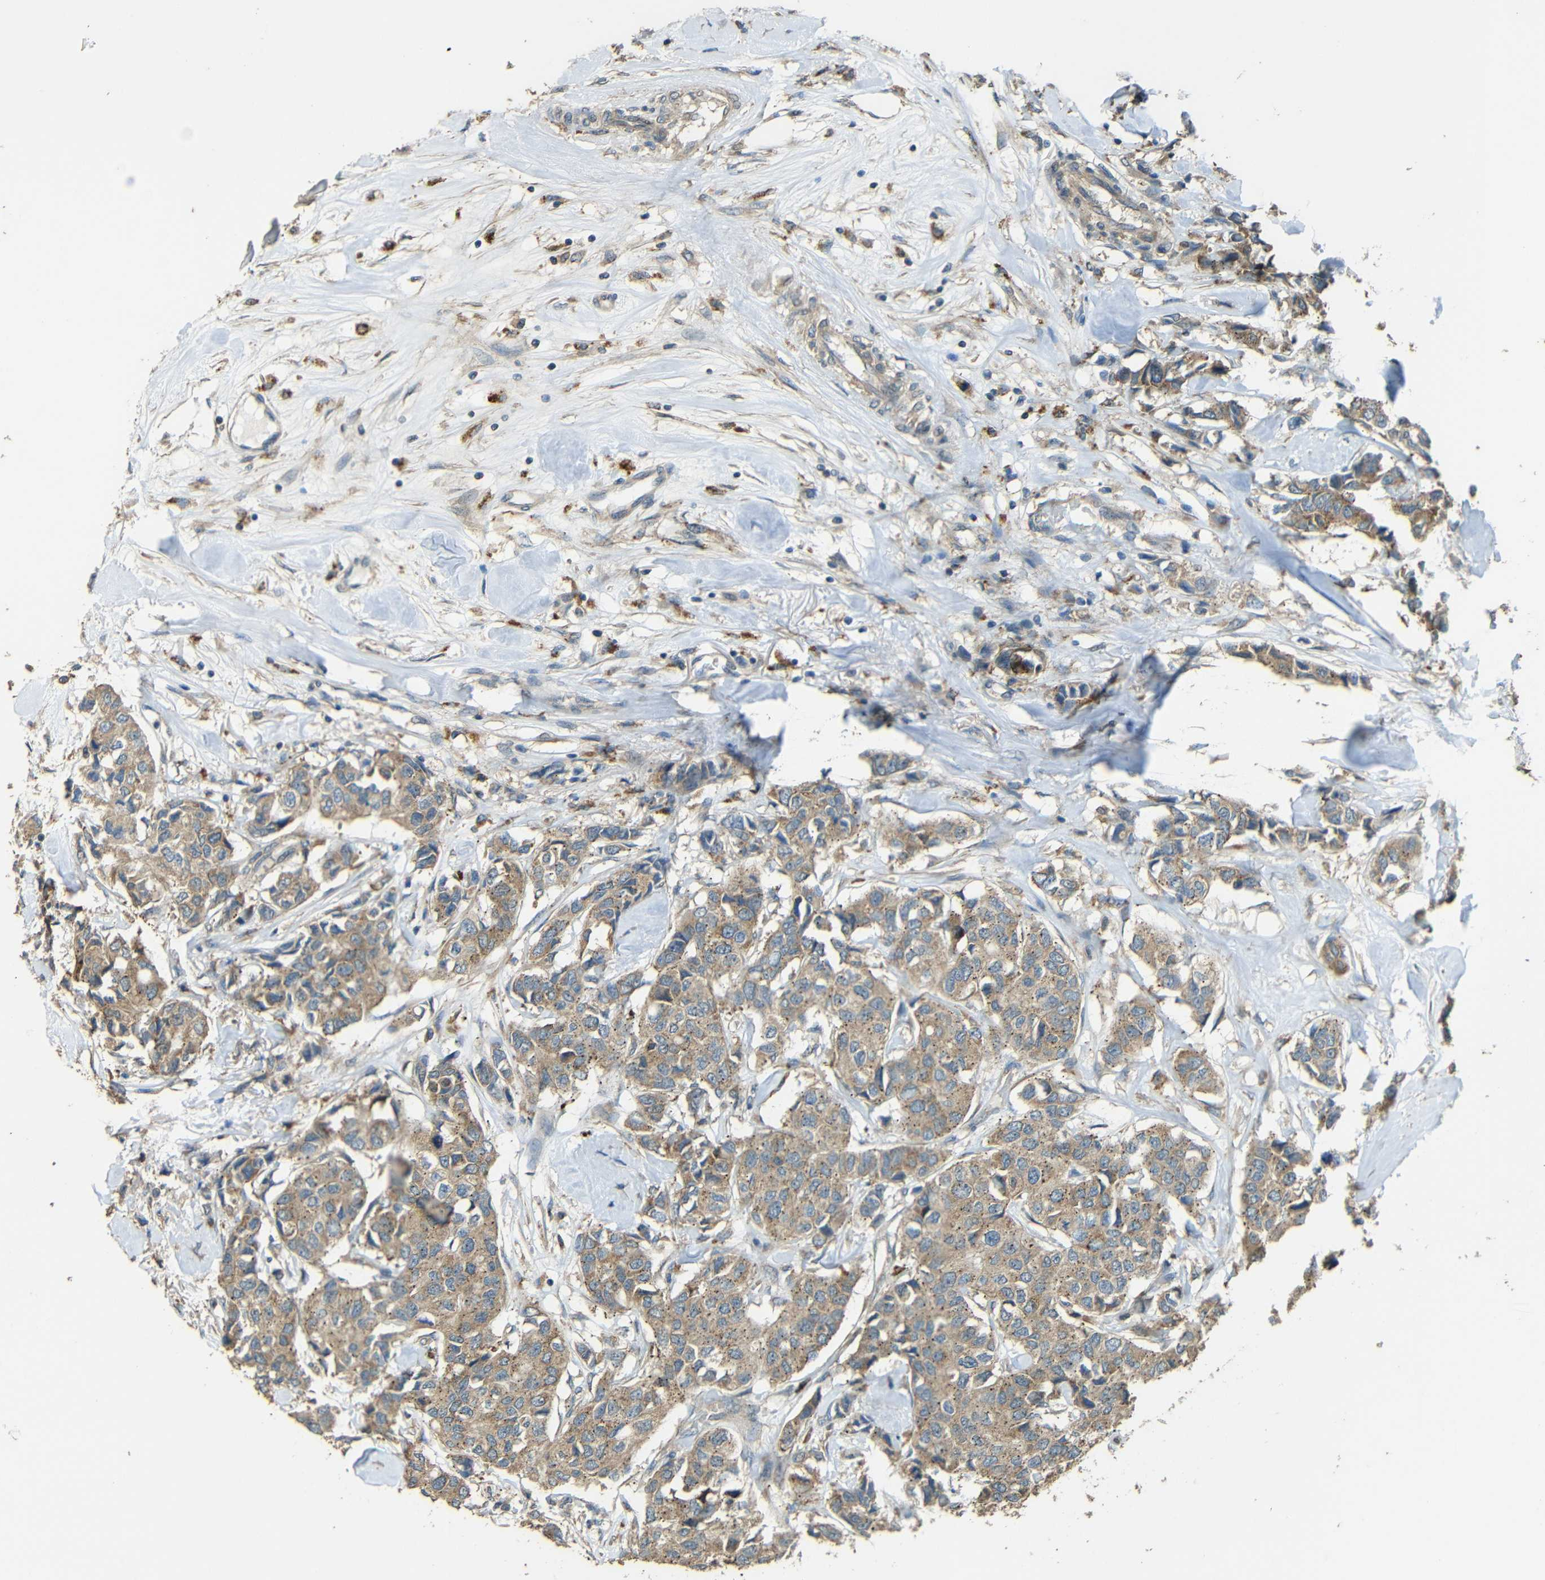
{"staining": {"intensity": "moderate", "quantity": ">75%", "location": "cytoplasmic/membranous"}, "tissue": "breast cancer", "cell_type": "Tumor cells", "image_type": "cancer", "snomed": [{"axis": "morphology", "description": "Duct carcinoma"}, {"axis": "topography", "description": "Breast"}], "caption": "A brown stain shows moderate cytoplasmic/membranous staining of a protein in intraductal carcinoma (breast) tumor cells.", "gene": "ACACA", "patient": {"sex": "female", "age": 80}}